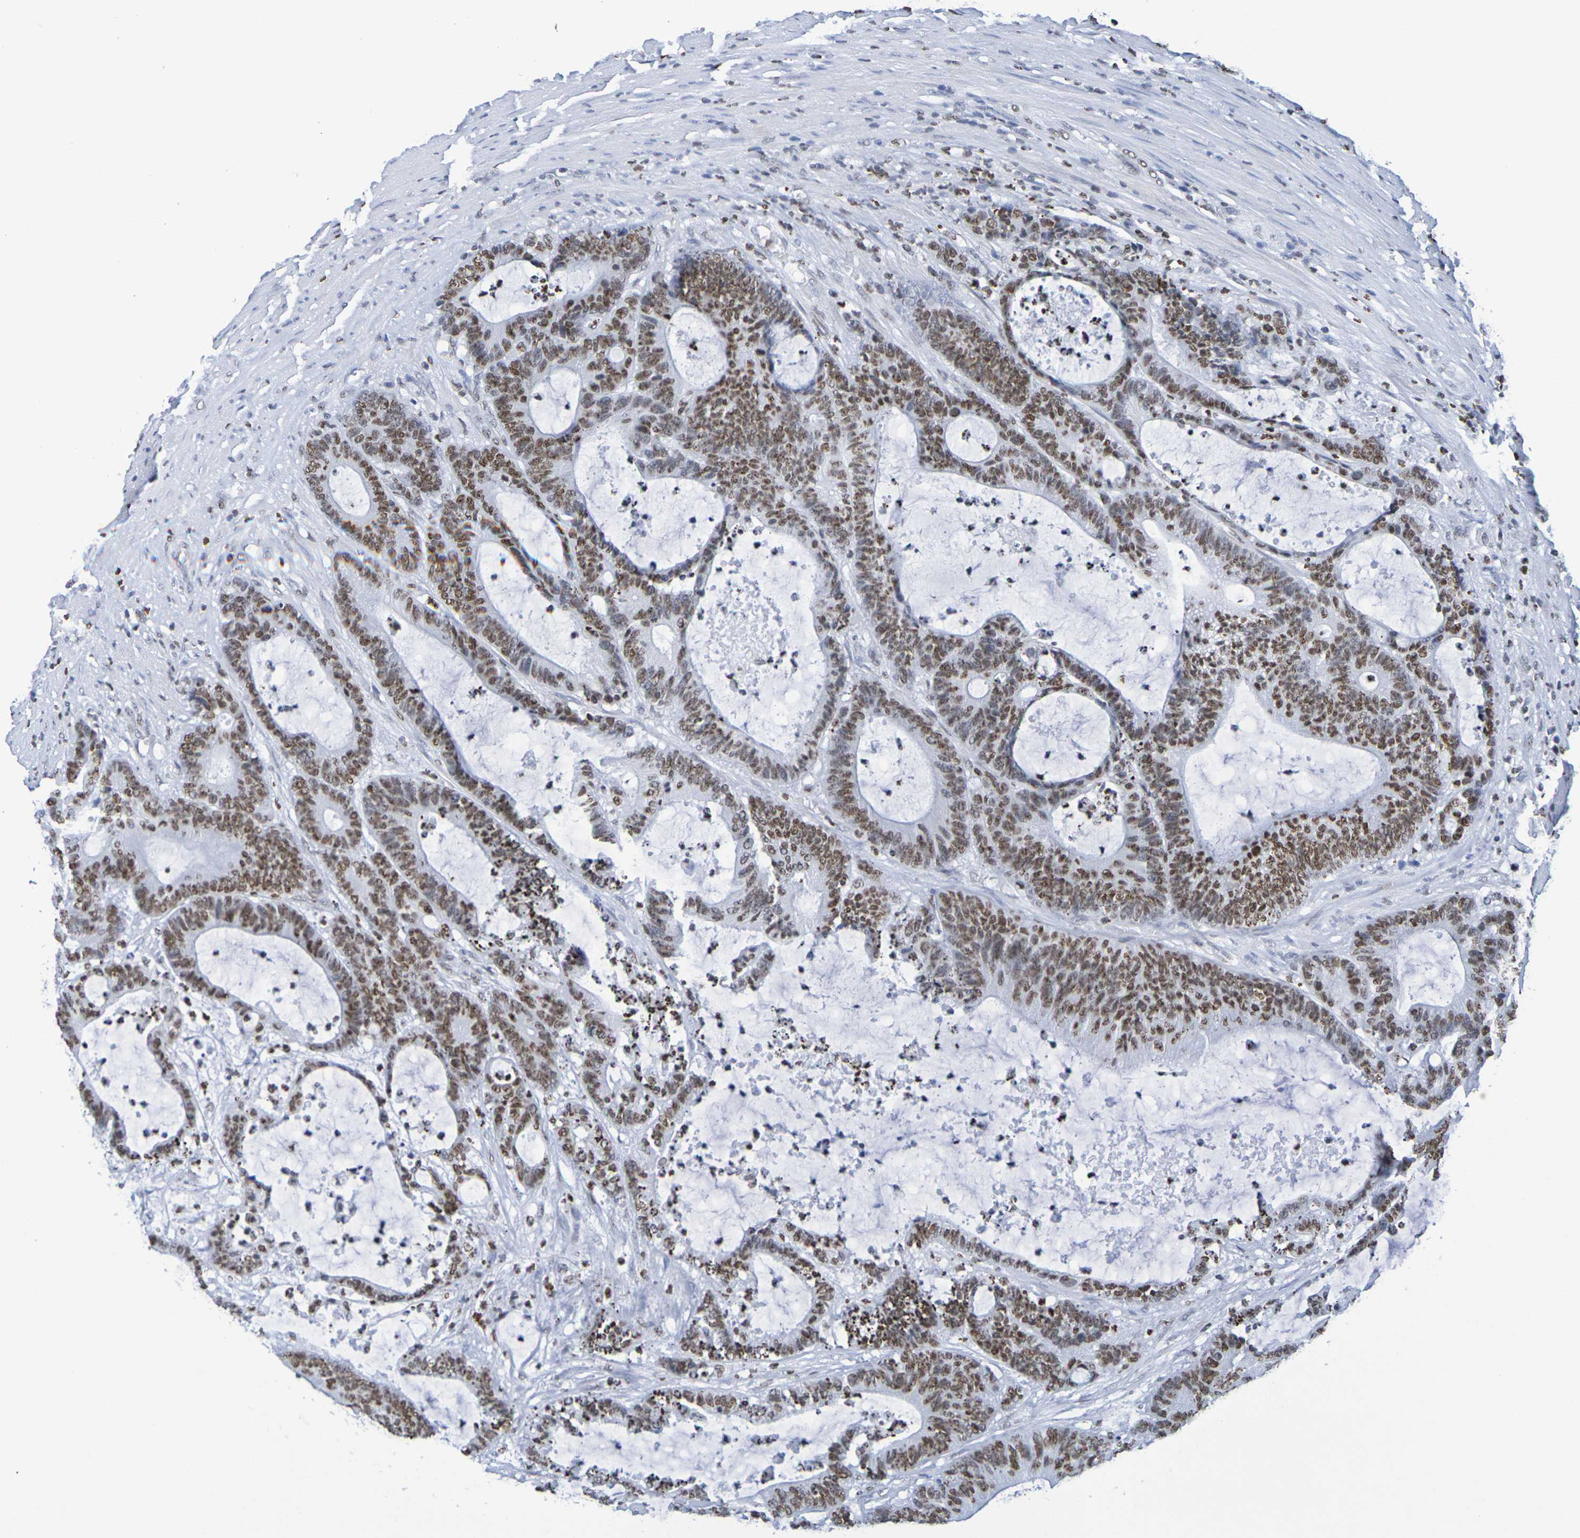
{"staining": {"intensity": "moderate", "quantity": ">75%", "location": "nuclear"}, "tissue": "colorectal cancer", "cell_type": "Tumor cells", "image_type": "cancer", "snomed": [{"axis": "morphology", "description": "Adenocarcinoma, NOS"}, {"axis": "topography", "description": "Colon"}], "caption": "A photomicrograph showing moderate nuclear staining in about >75% of tumor cells in adenocarcinoma (colorectal), as visualized by brown immunohistochemical staining.", "gene": "H1-5", "patient": {"sex": "female", "age": 84}}